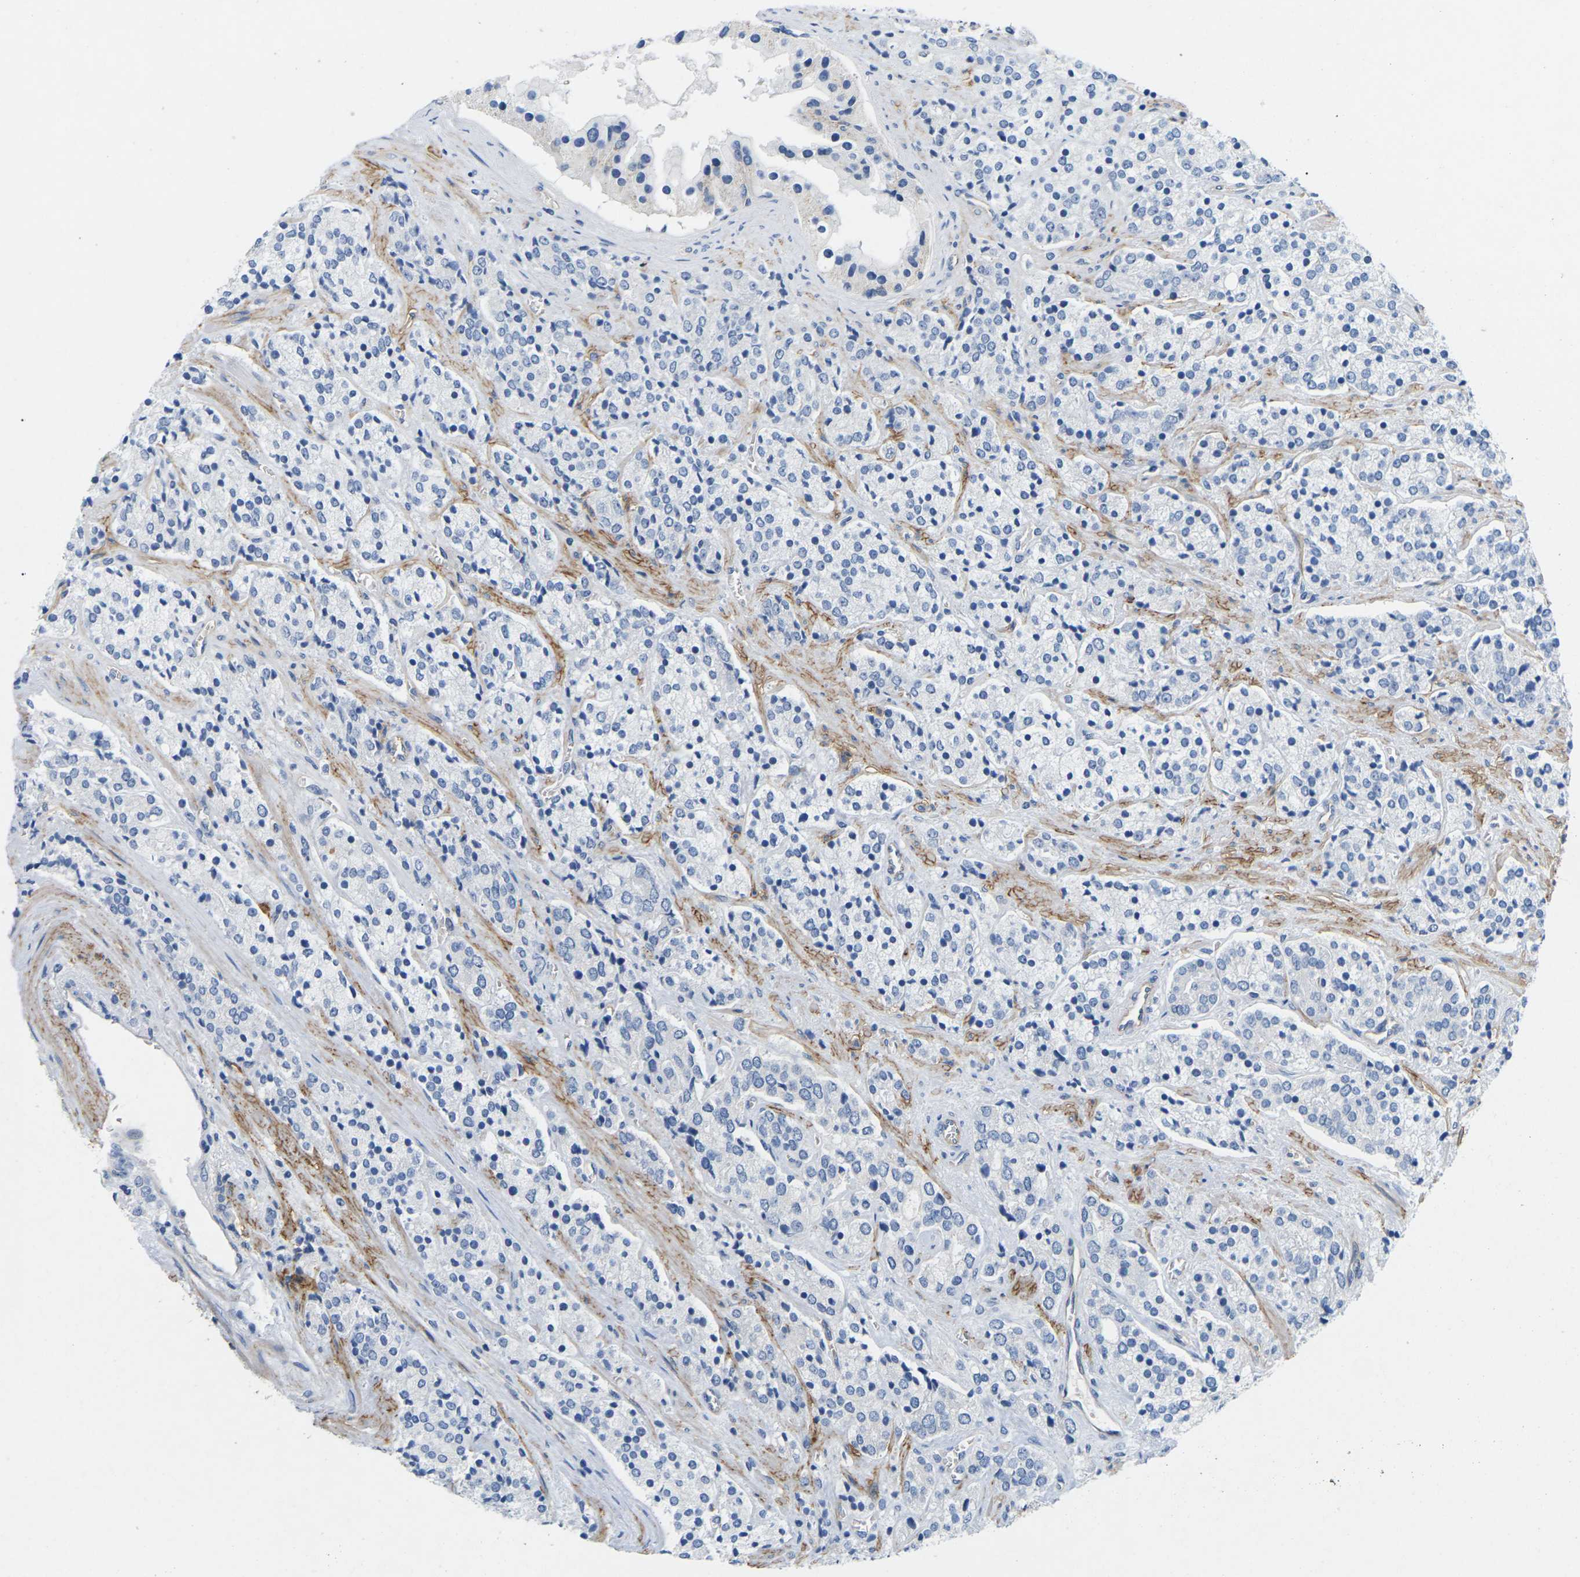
{"staining": {"intensity": "negative", "quantity": "none", "location": "none"}, "tissue": "prostate cancer", "cell_type": "Tumor cells", "image_type": "cancer", "snomed": [{"axis": "morphology", "description": "Adenocarcinoma, High grade"}, {"axis": "topography", "description": "Prostate"}], "caption": "Immunohistochemical staining of prostate cancer shows no significant expression in tumor cells.", "gene": "ITGA5", "patient": {"sex": "male", "age": 71}}